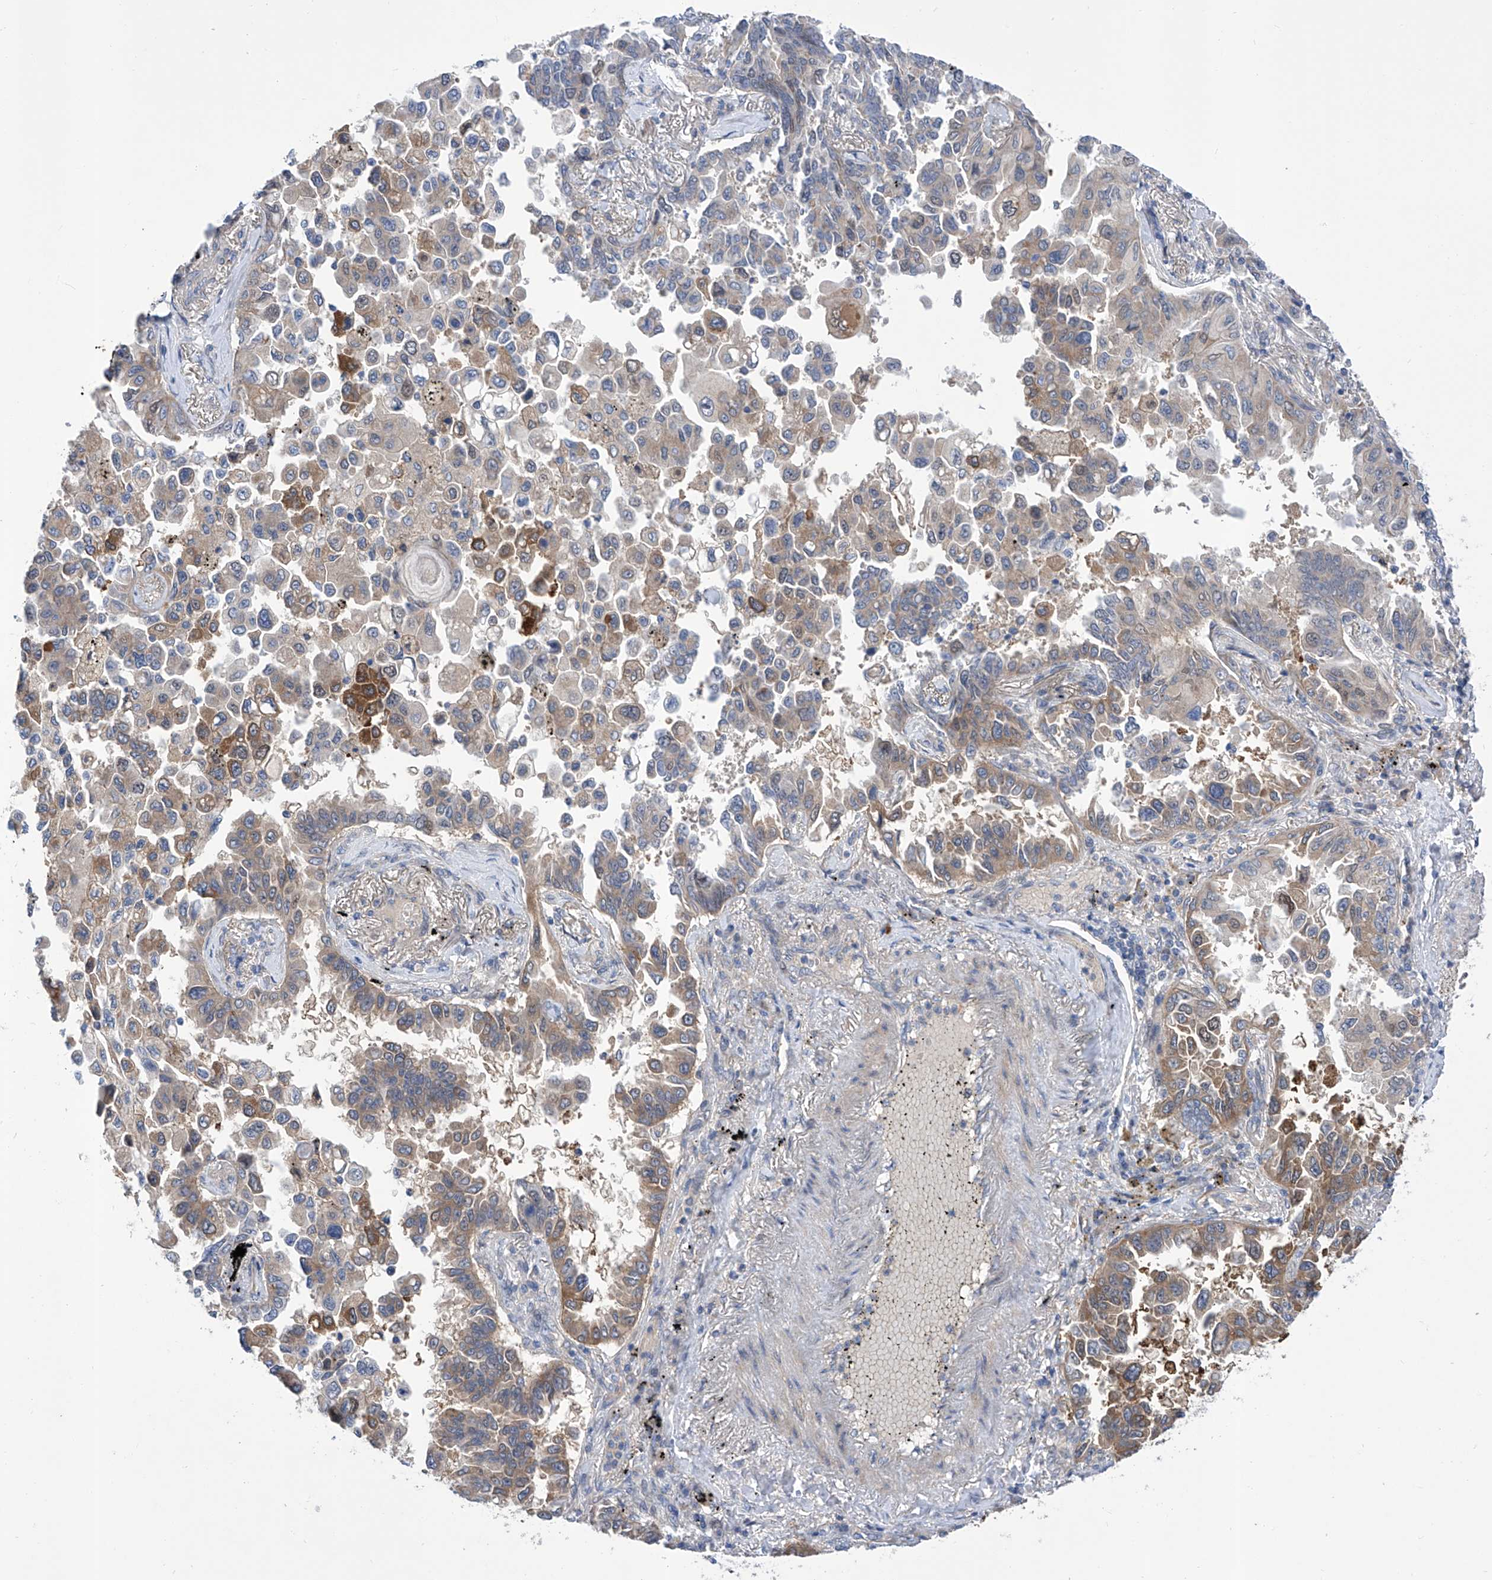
{"staining": {"intensity": "moderate", "quantity": ">75%", "location": "cytoplasmic/membranous"}, "tissue": "lung cancer", "cell_type": "Tumor cells", "image_type": "cancer", "snomed": [{"axis": "morphology", "description": "Adenocarcinoma, NOS"}, {"axis": "topography", "description": "Lung"}], "caption": "There is medium levels of moderate cytoplasmic/membranous staining in tumor cells of lung adenocarcinoma, as demonstrated by immunohistochemical staining (brown color).", "gene": "SRBD1", "patient": {"sex": "female", "age": 67}}